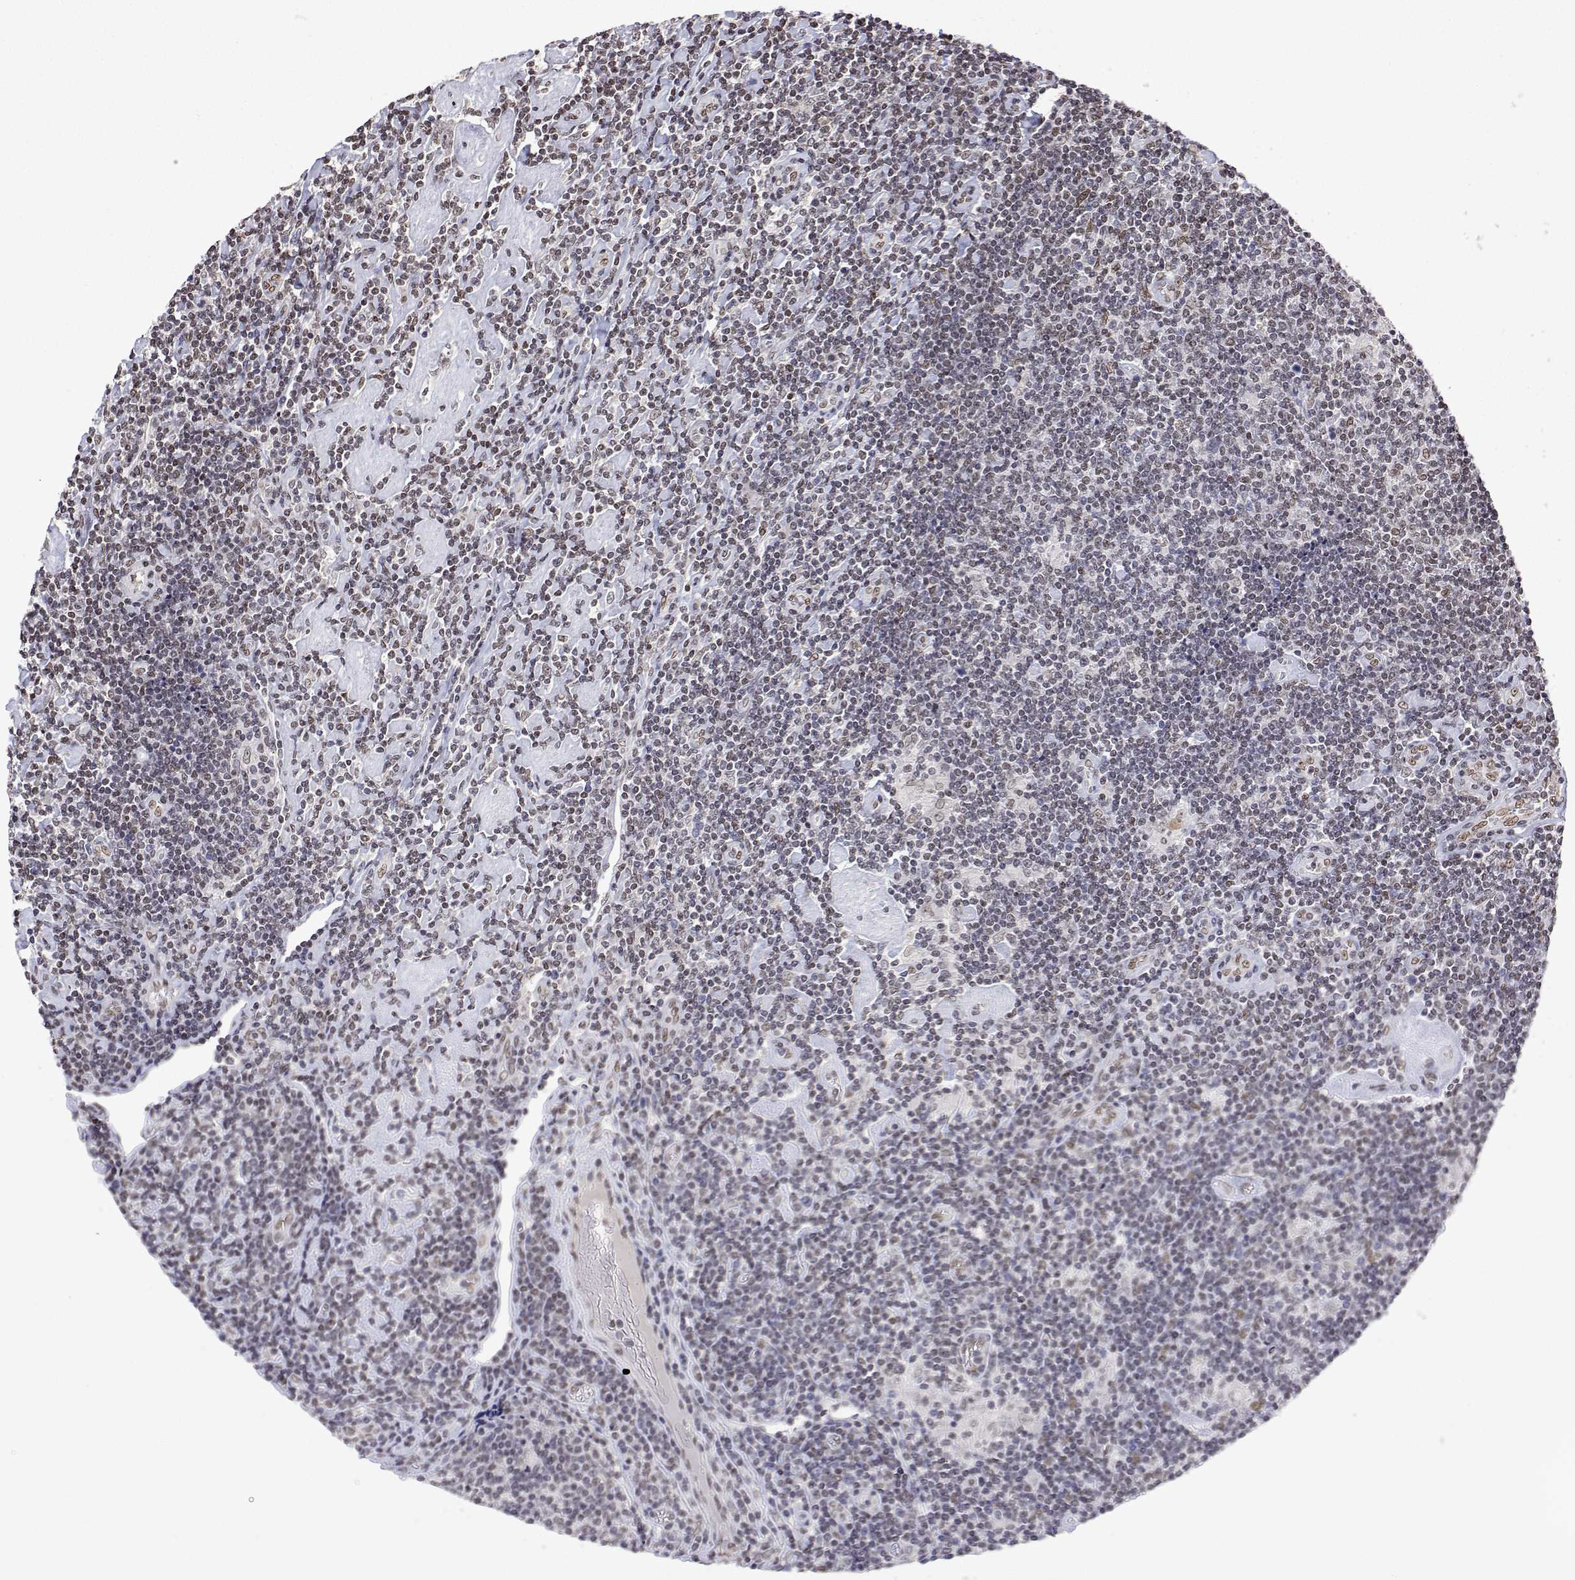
{"staining": {"intensity": "weak", "quantity": "<25%", "location": "nuclear"}, "tissue": "lymphoma", "cell_type": "Tumor cells", "image_type": "cancer", "snomed": [{"axis": "morphology", "description": "Hodgkin's disease, NOS"}, {"axis": "topography", "description": "Lymph node"}], "caption": "Tumor cells show no significant staining in Hodgkin's disease. (Brightfield microscopy of DAB immunohistochemistry (IHC) at high magnification).", "gene": "XPC", "patient": {"sex": "male", "age": 40}}